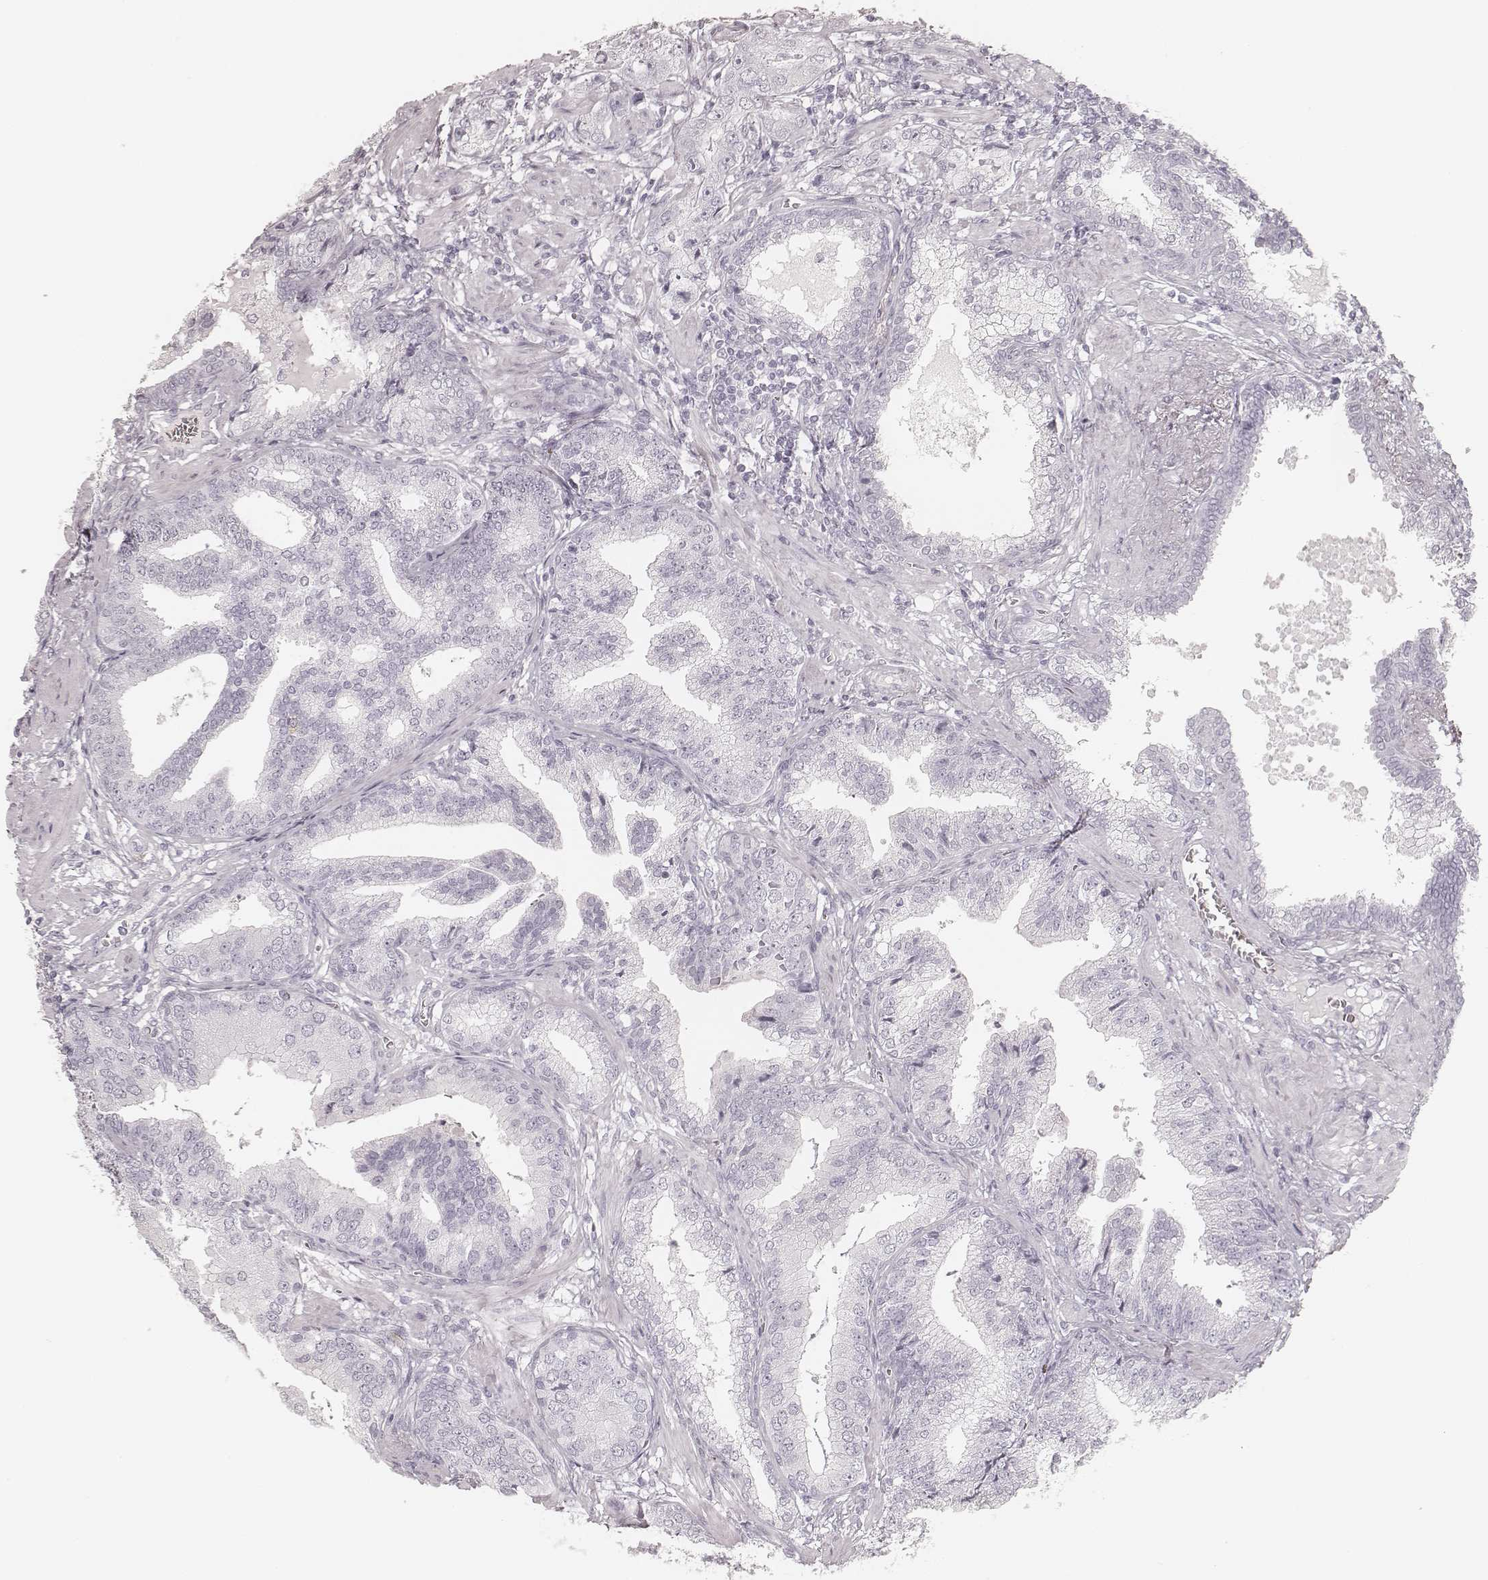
{"staining": {"intensity": "negative", "quantity": "none", "location": "none"}, "tissue": "prostate cancer", "cell_type": "Tumor cells", "image_type": "cancer", "snomed": [{"axis": "morphology", "description": "Adenocarcinoma, NOS"}, {"axis": "topography", "description": "Prostate"}], "caption": "Immunohistochemistry (IHC) of adenocarcinoma (prostate) exhibits no positivity in tumor cells. (DAB (3,3'-diaminobenzidine) immunohistochemistry (IHC) with hematoxylin counter stain).", "gene": "KRT72", "patient": {"sex": "male", "age": 64}}